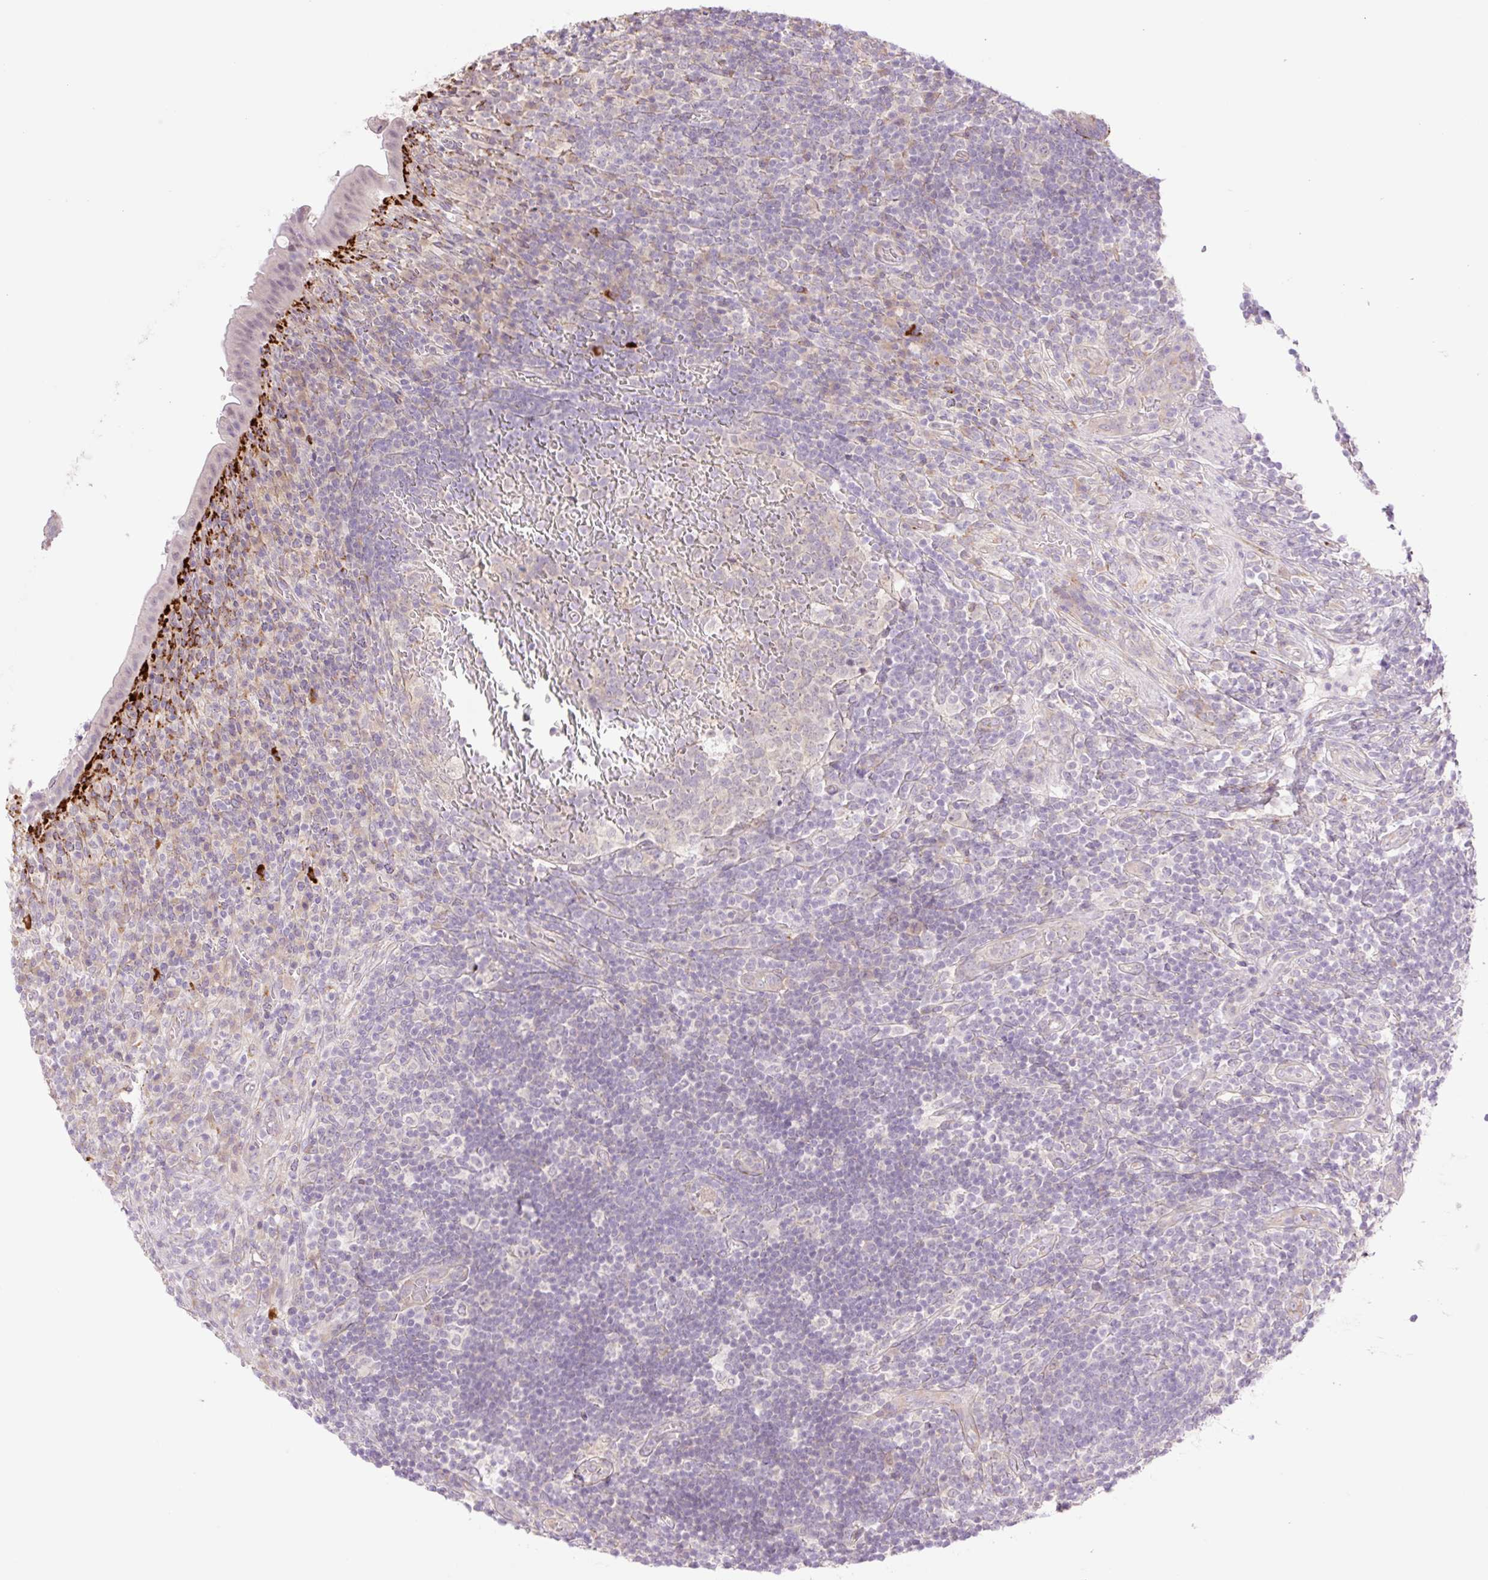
{"staining": {"intensity": "weak", "quantity": "<25%", "location": "cytoplasmic/membranous"}, "tissue": "appendix", "cell_type": "Glandular cells", "image_type": "normal", "snomed": [{"axis": "morphology", "description": "Normal tissue, NOS"}, {"axis": "topography", "description": "Appendix"}], "caption": "Immunohistochemistry micrograph of benign human appendix stained for a protein (brown), which demonstrates no positivity in glandular cells.", "gene": "COL5A1", "patient": {"sex": "female", "age": 43}}